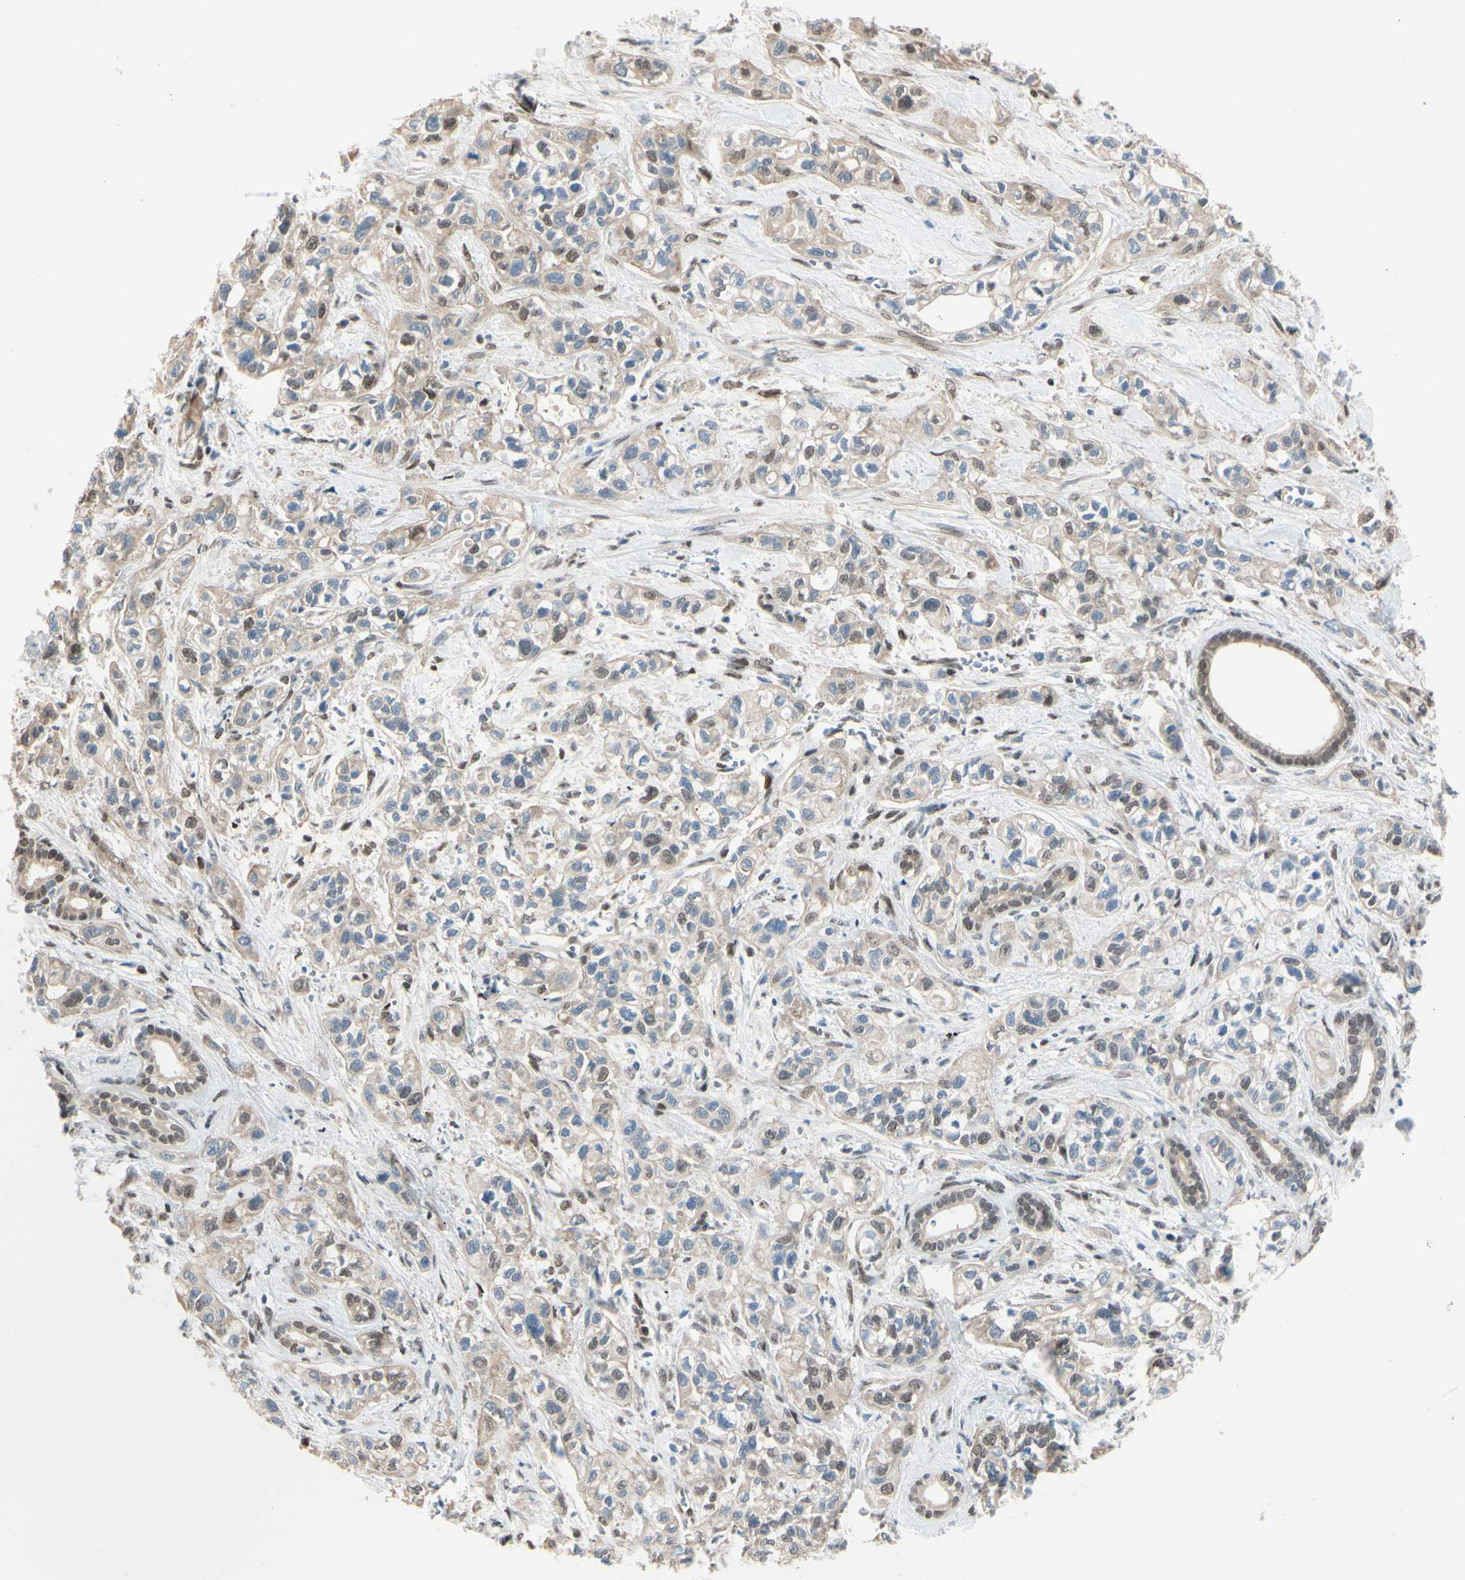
{"staining": {"intensity": "weak", "quantity": "<25%", "location": "nuclear"}, "tissue": "pancreatic cancer", "cell_type": "Tumor cells", "image_type": "cancer", "snomed": [{"axis": "morphology", "description": "Adenocarcinoma, NOS"}, {"axis": "topography", "description": "Pancreas"}], "caption": "DAB (3,3'-diaminobenzidine) immunohistochemical staining of pancreatic cancer (adenocarcinoma) displays no significant positivity in tumor cells. The staining is performed using DAB (3,3'-diaminobenzidine) brown chromogen with nuclei counter-stained in using hematoxylin.", "gene": "SUFU", "patient": {"sex": "male", "age": 74}}